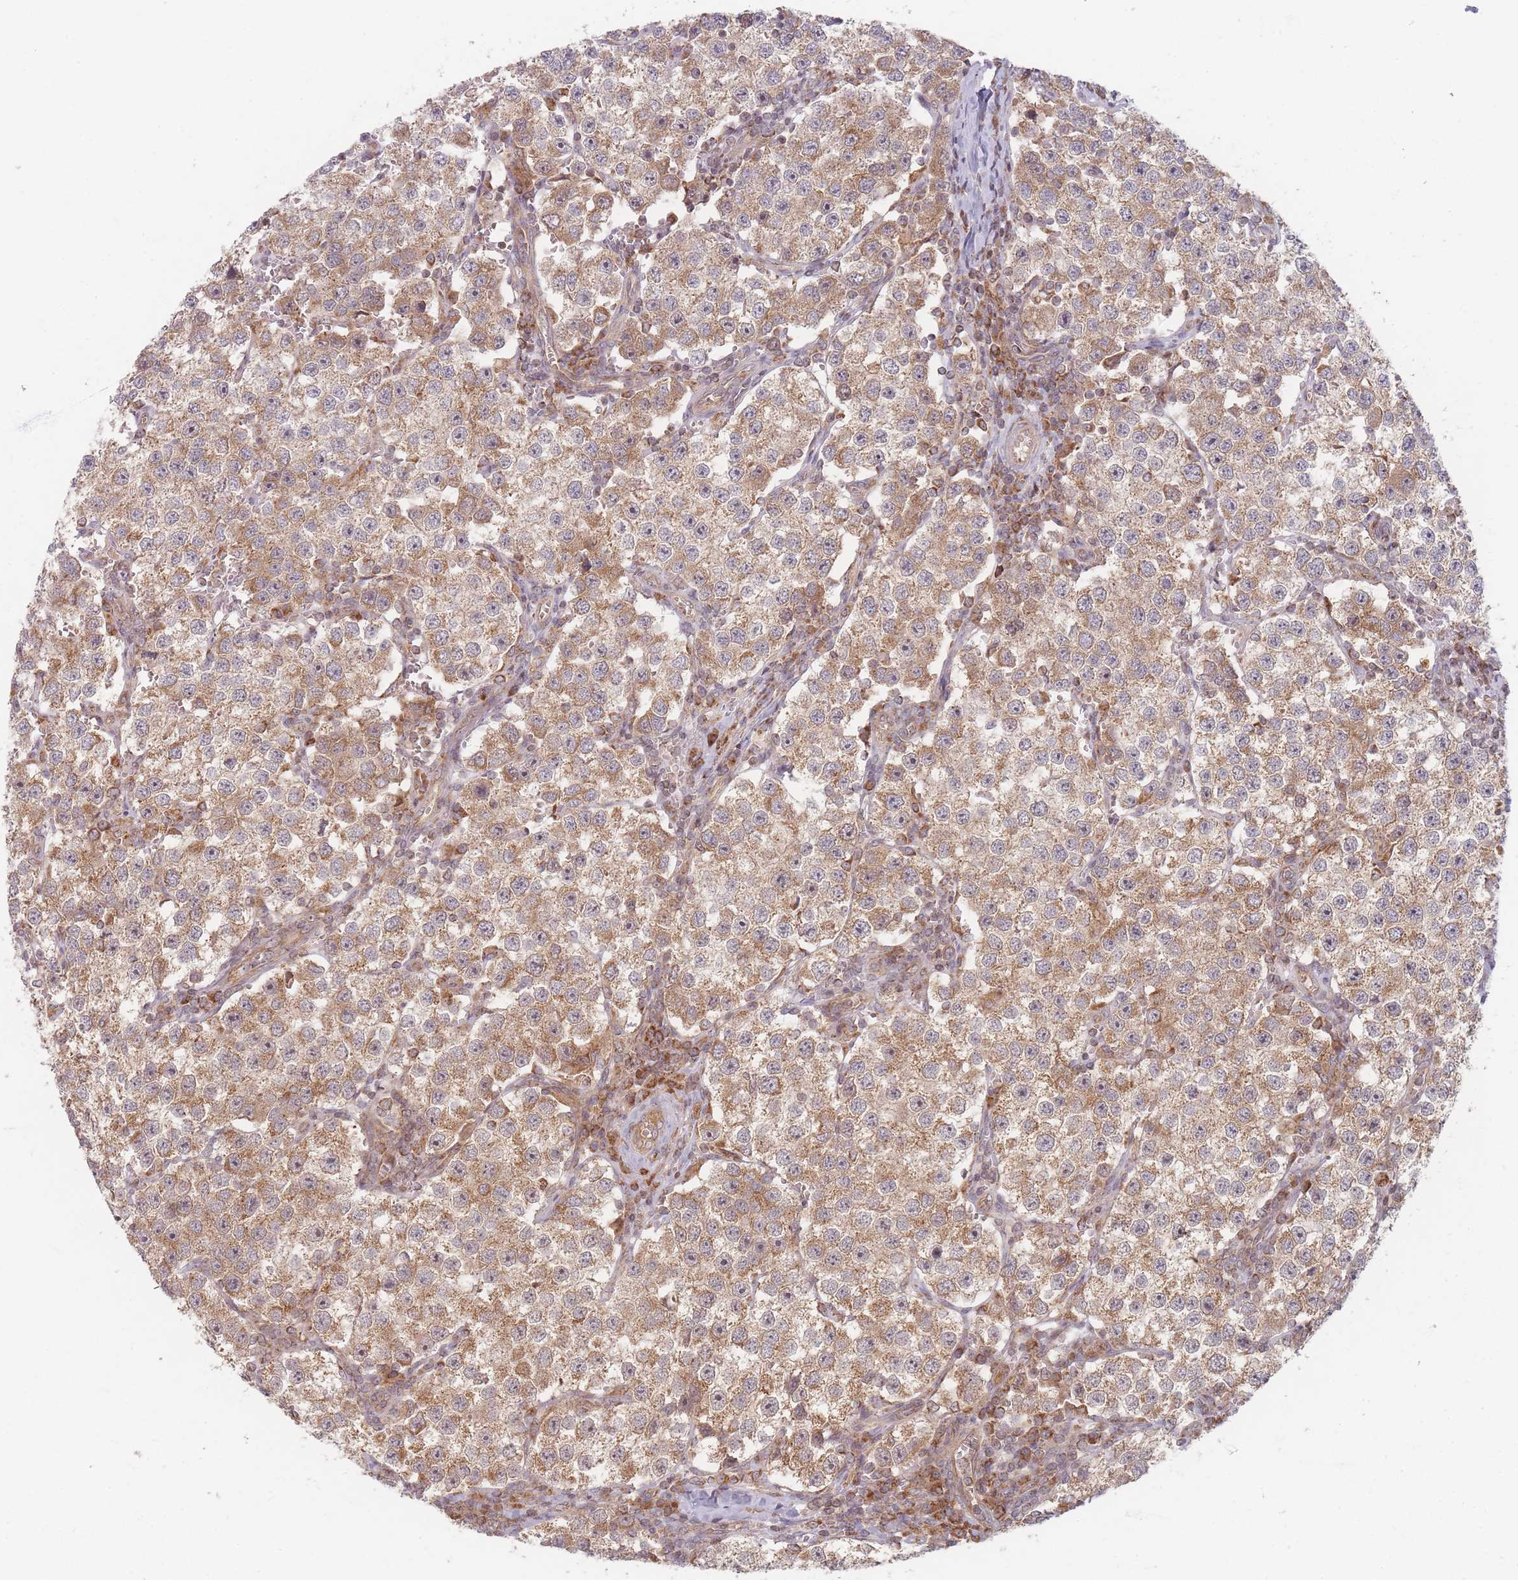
{"staining": {"intensity": "moderate", "quantity": ">75%", "location": "cytoplasmic/membranous"}, "tissue": "testis cancer", "cell_type": "Tumor cells", "image_type": "cancer", "snomed": [{"axis": "morphology", "description": "Seminoma, NOS"}, {"axis": "topography", "description": "Testis"}], "caption": "An IHC micrograph of tumor tissue is shown. Protein staining in brown labels moderate cytoplasmic/membranous positivity in testis seminoma within tumor cells. Using DAB (brown) and hematoxylin (blue) stains, captured at high magnification using brightfield microscopy.", "gene": "RADX", "patient": {"sex": "male", "age": 37}}